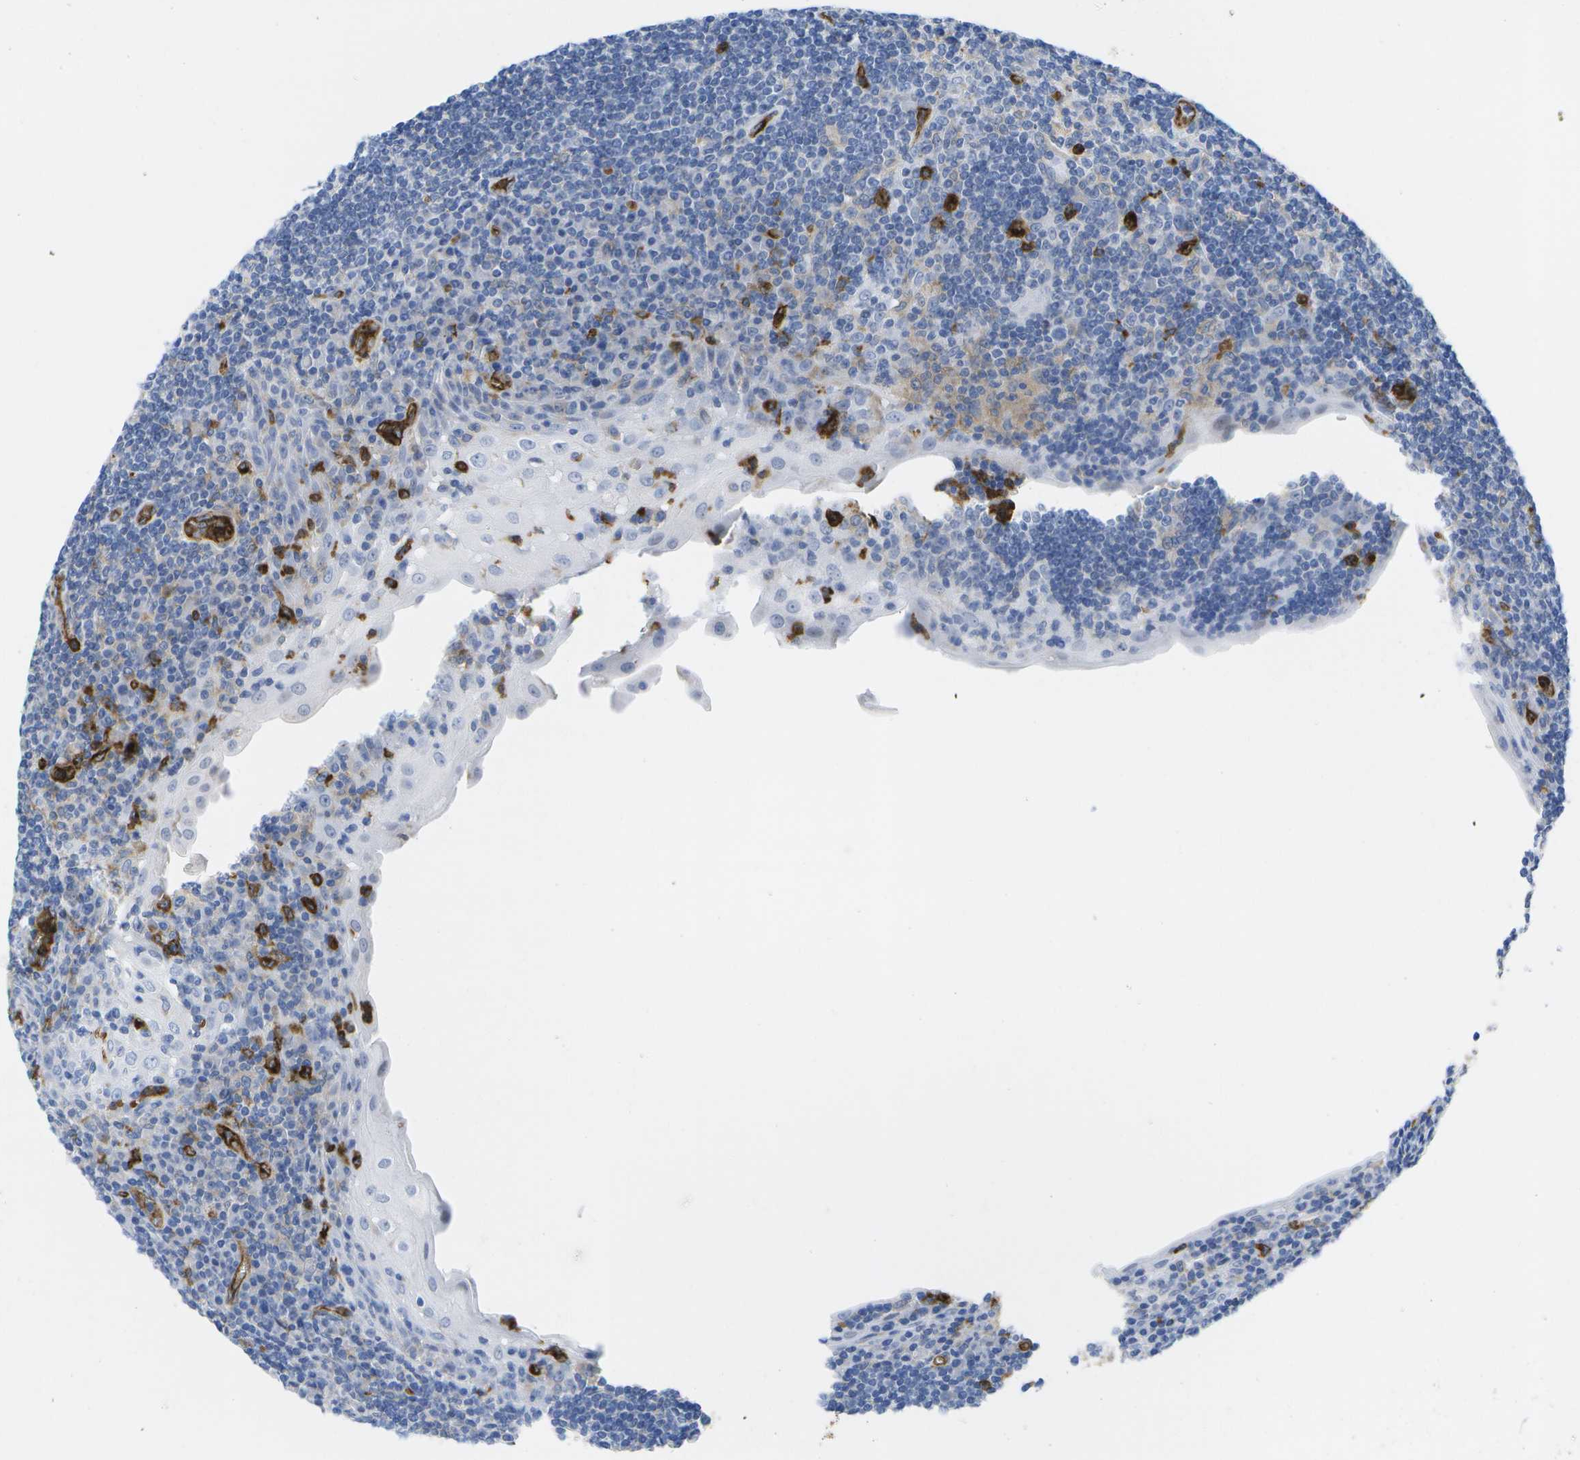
{"staining": {"intensity": "negative", "quantity": "none", "location": "none"}, "tissue": "tonsil", "cell_type": "Germinal center cells", "image_type": "normal", "snomed": [{"axis": "morphology", "description": "Normal tissue, NOS"}, {"axis": "topography", "description": "Tonsil"}], "caption": "Germinal center cells show no significant protein expression in unremarkable tonsil. (Stains: DAB immunohistochemistry (IHC) with hematoxylin counter stain, Microscopy: brightfield microscopy at high magnification).", "gene": "DYSF", "patient": {"sex": "male", "age": 37}}